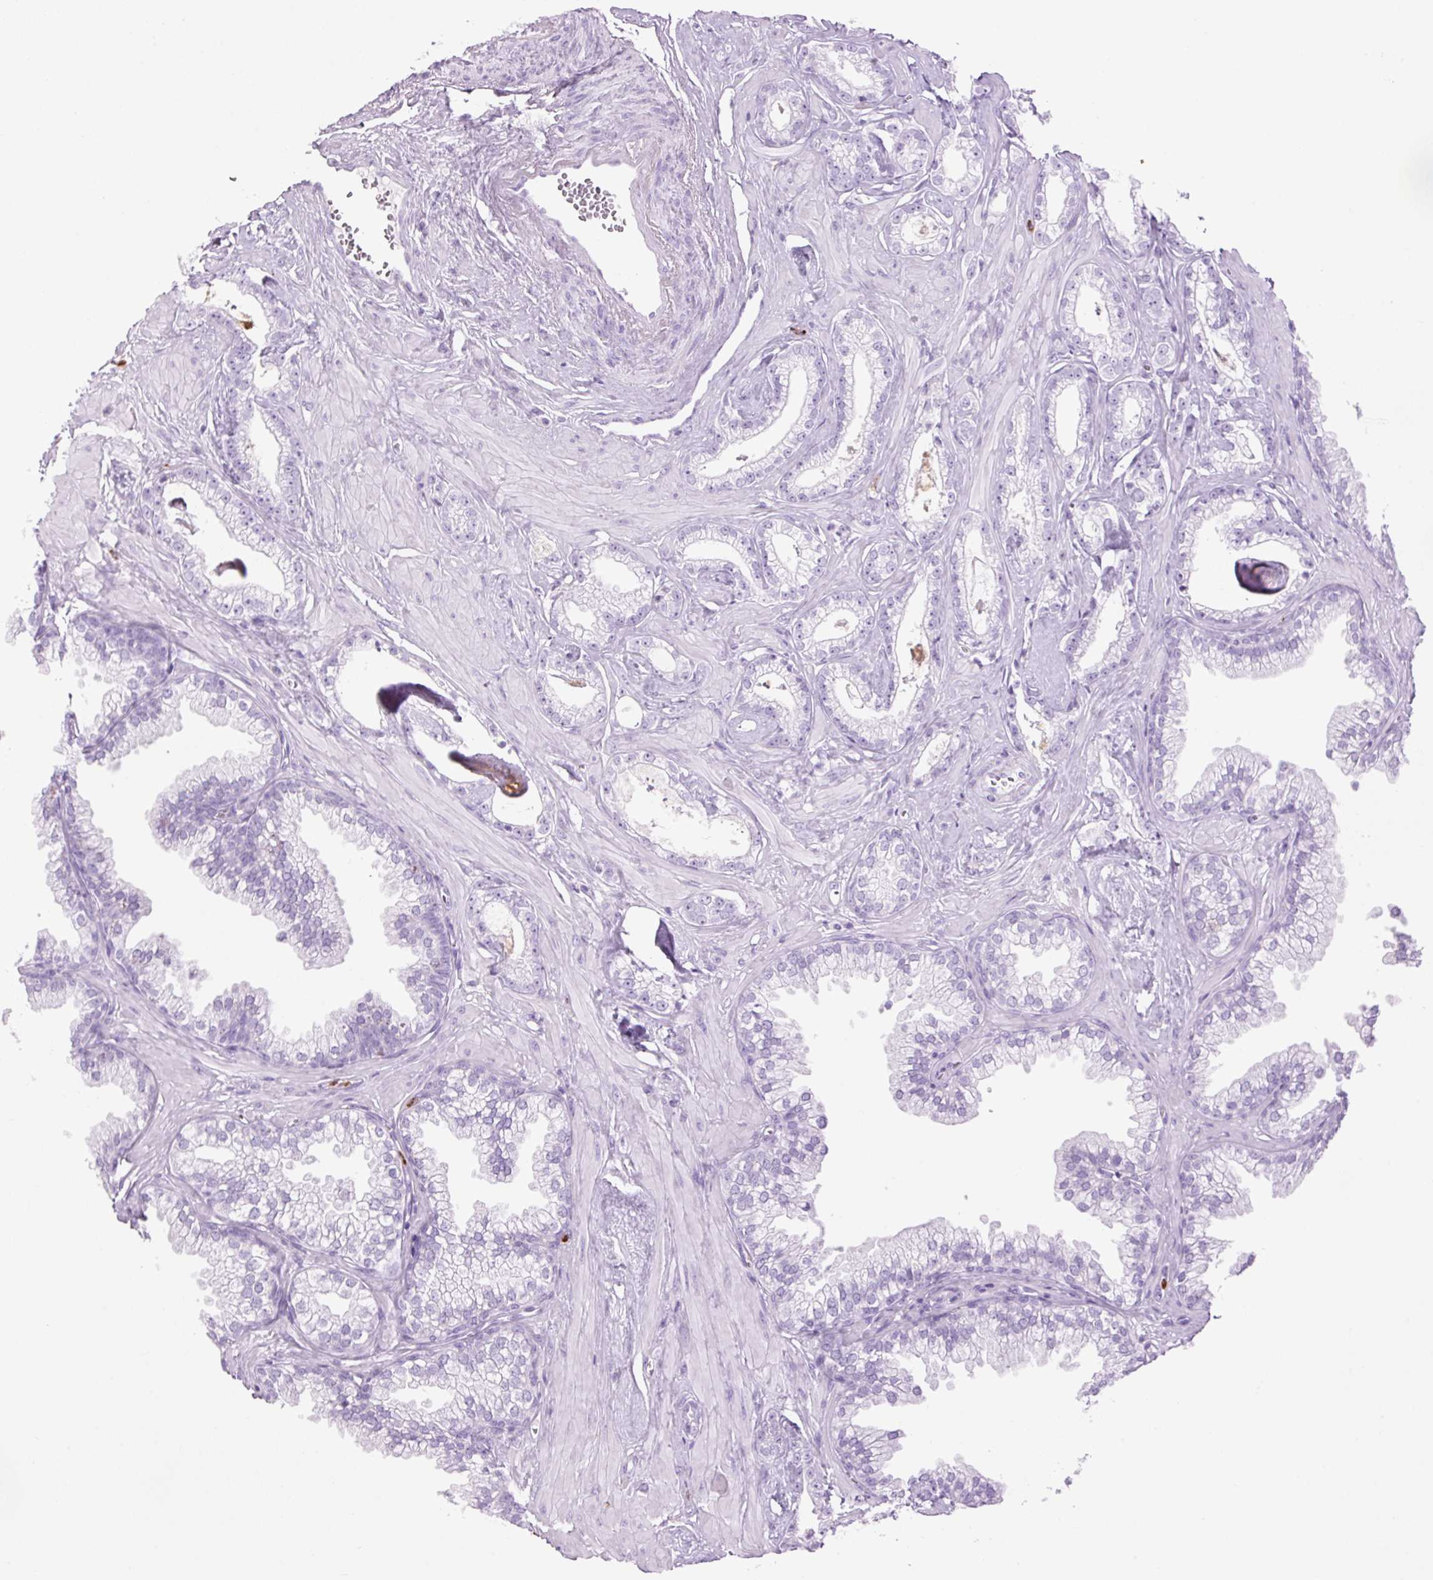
{"staining": {"intensity": "negative", "quantity": "none", "location": "none"}, "tissue": "prostate cancer", "cell_type": "Tumor cells", "image_type": "cancer", "snomed": [{"axis": "morphology", "description": "Adenocarcinoma, Low grade"}, {"axis": "topography", "description": "Prostate"}], "caption": "A high-resolution image shows immunohistochemistry staining of prostate cancer, which displays no significant staining in tumor cells. (Immunohistochemistry, brightfield microscopy, high magnification).", "gene": "LYZ", "patient": {"sex": "male", "age": 60}}